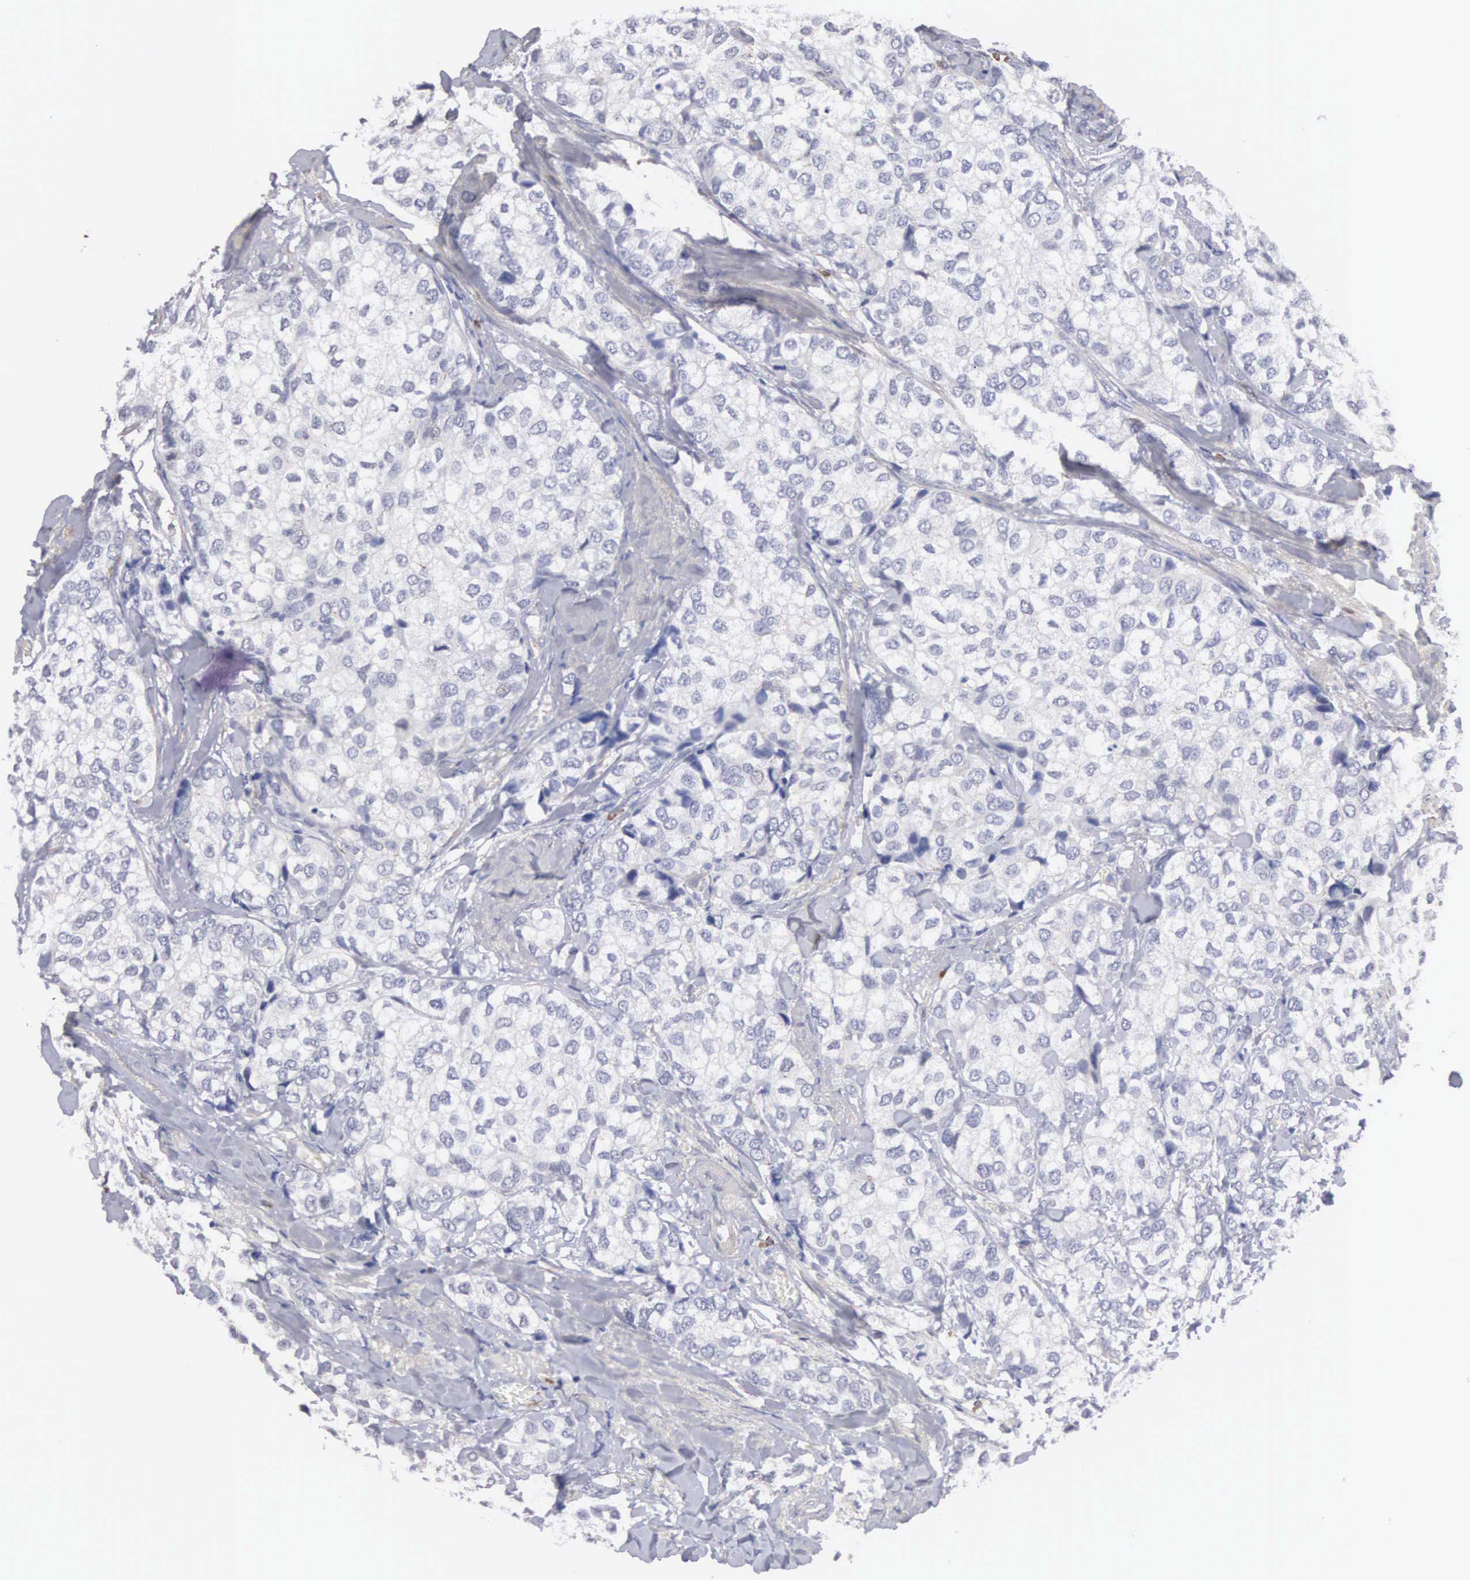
{"staining": {"intensity": "negative", "quantity": "none", "location": "none"}, "tissue": "breast cancer", "cell_type": "Tumor cells", "image_type": "cancer", "snomed": [{"axis": "morphology", "description": "Duct carcinoma"}, {"axis": "topography", "description": "Breast"}], "caption": "Breast cancer (invasive ductal carcinoma) was stained to show a protein in brown. There is no significant positivity in tumor cells.", "gene": "ELFN2", "patient": {"sex": "female", "age": 68}}